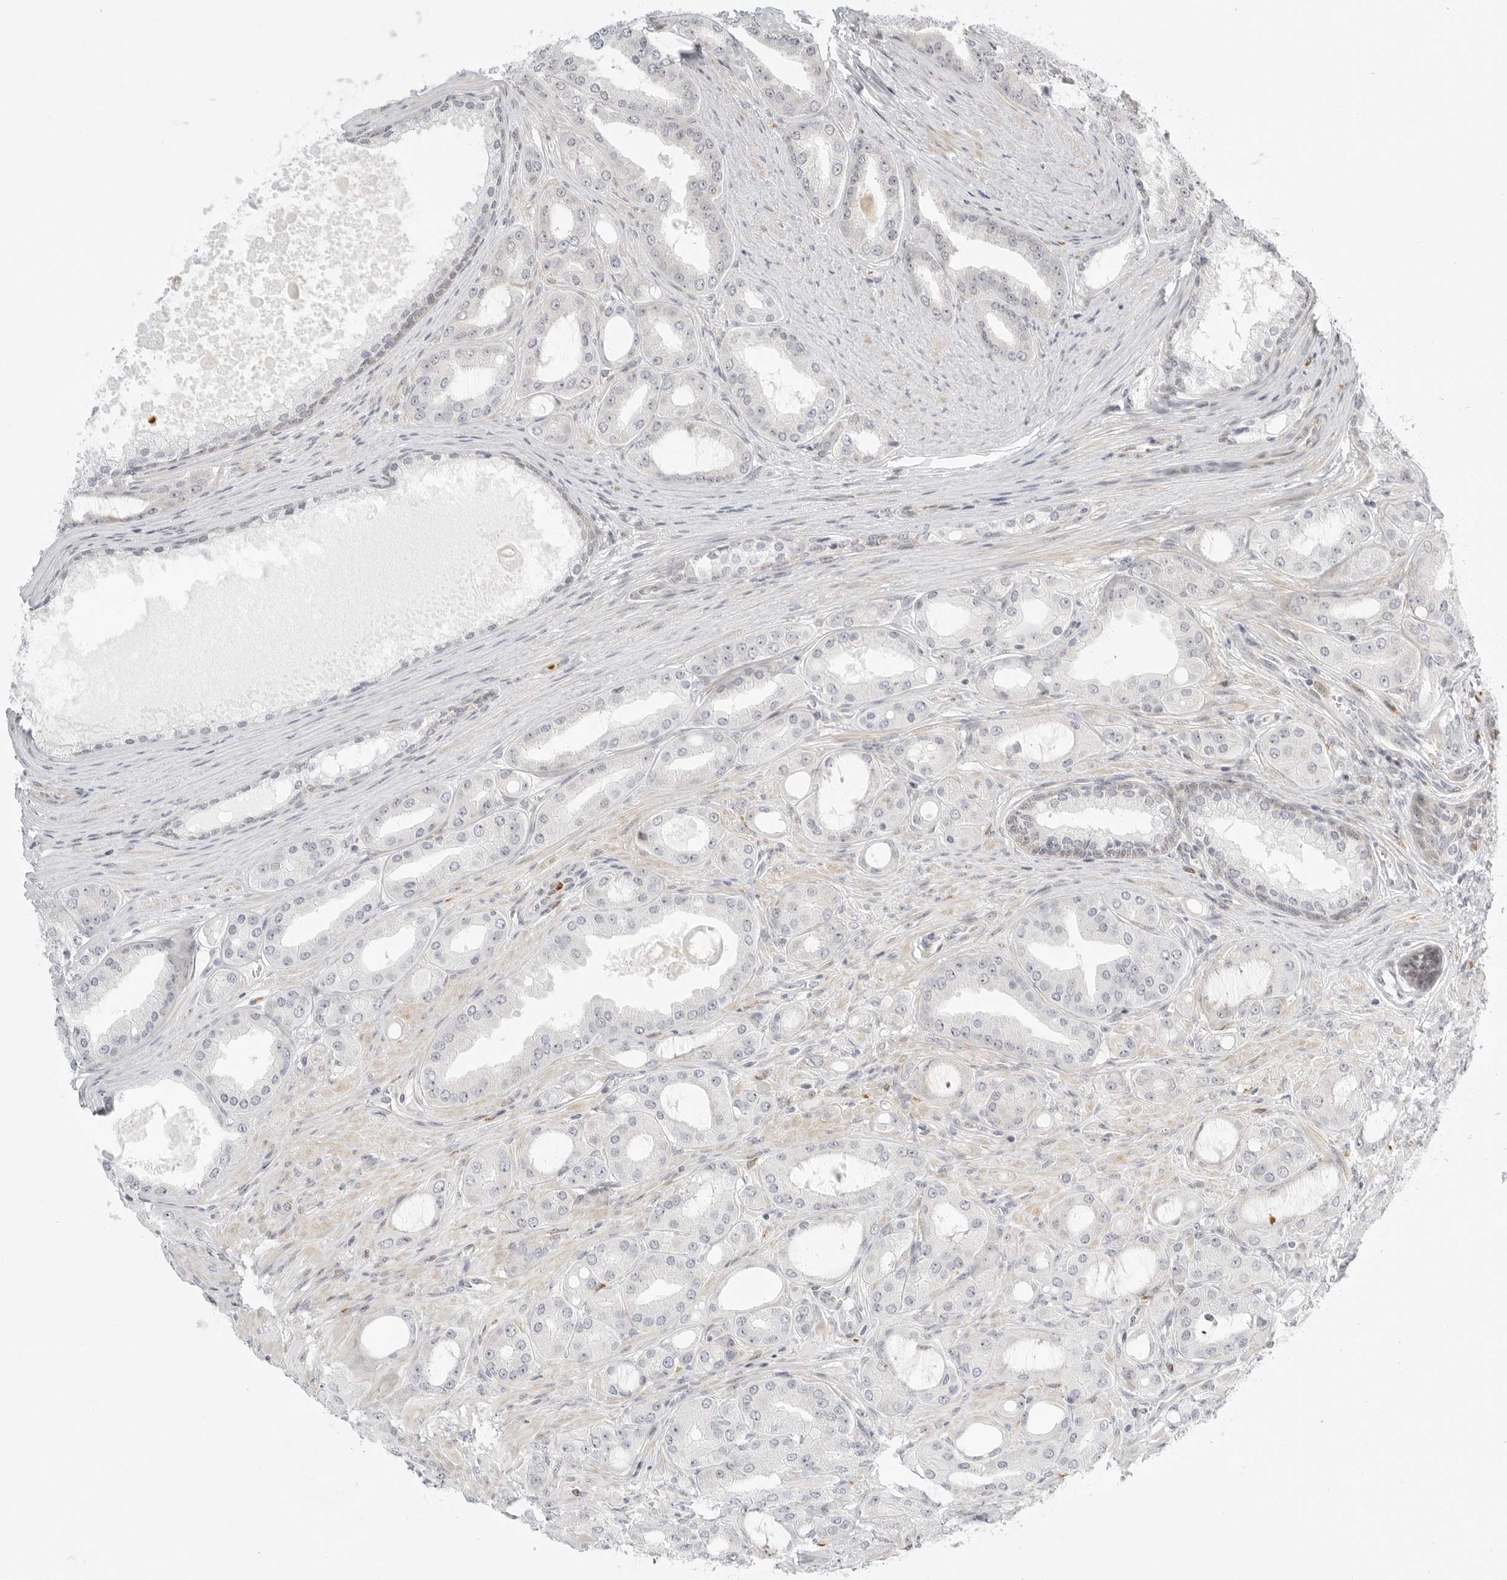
{"staining": {"intensity": "negative", "quantity": "none", "location": "none"}, "tissue": "prostate cancer", "cell_type": "Tumor cells", "image_type": "cancer", "snomed": [{"axis": "morphology", "description": "Adenocarcinoma, High grade"}, {"axis": "topography", "description": "Prostate"}], "caption": "Human prostate cancer (high-grade adenocarcinoma) stained for a protein using IHC shows no positivity in tumor cells.", "gene": "DSCC1", "patient": {"sex": "male", "age": 60}}